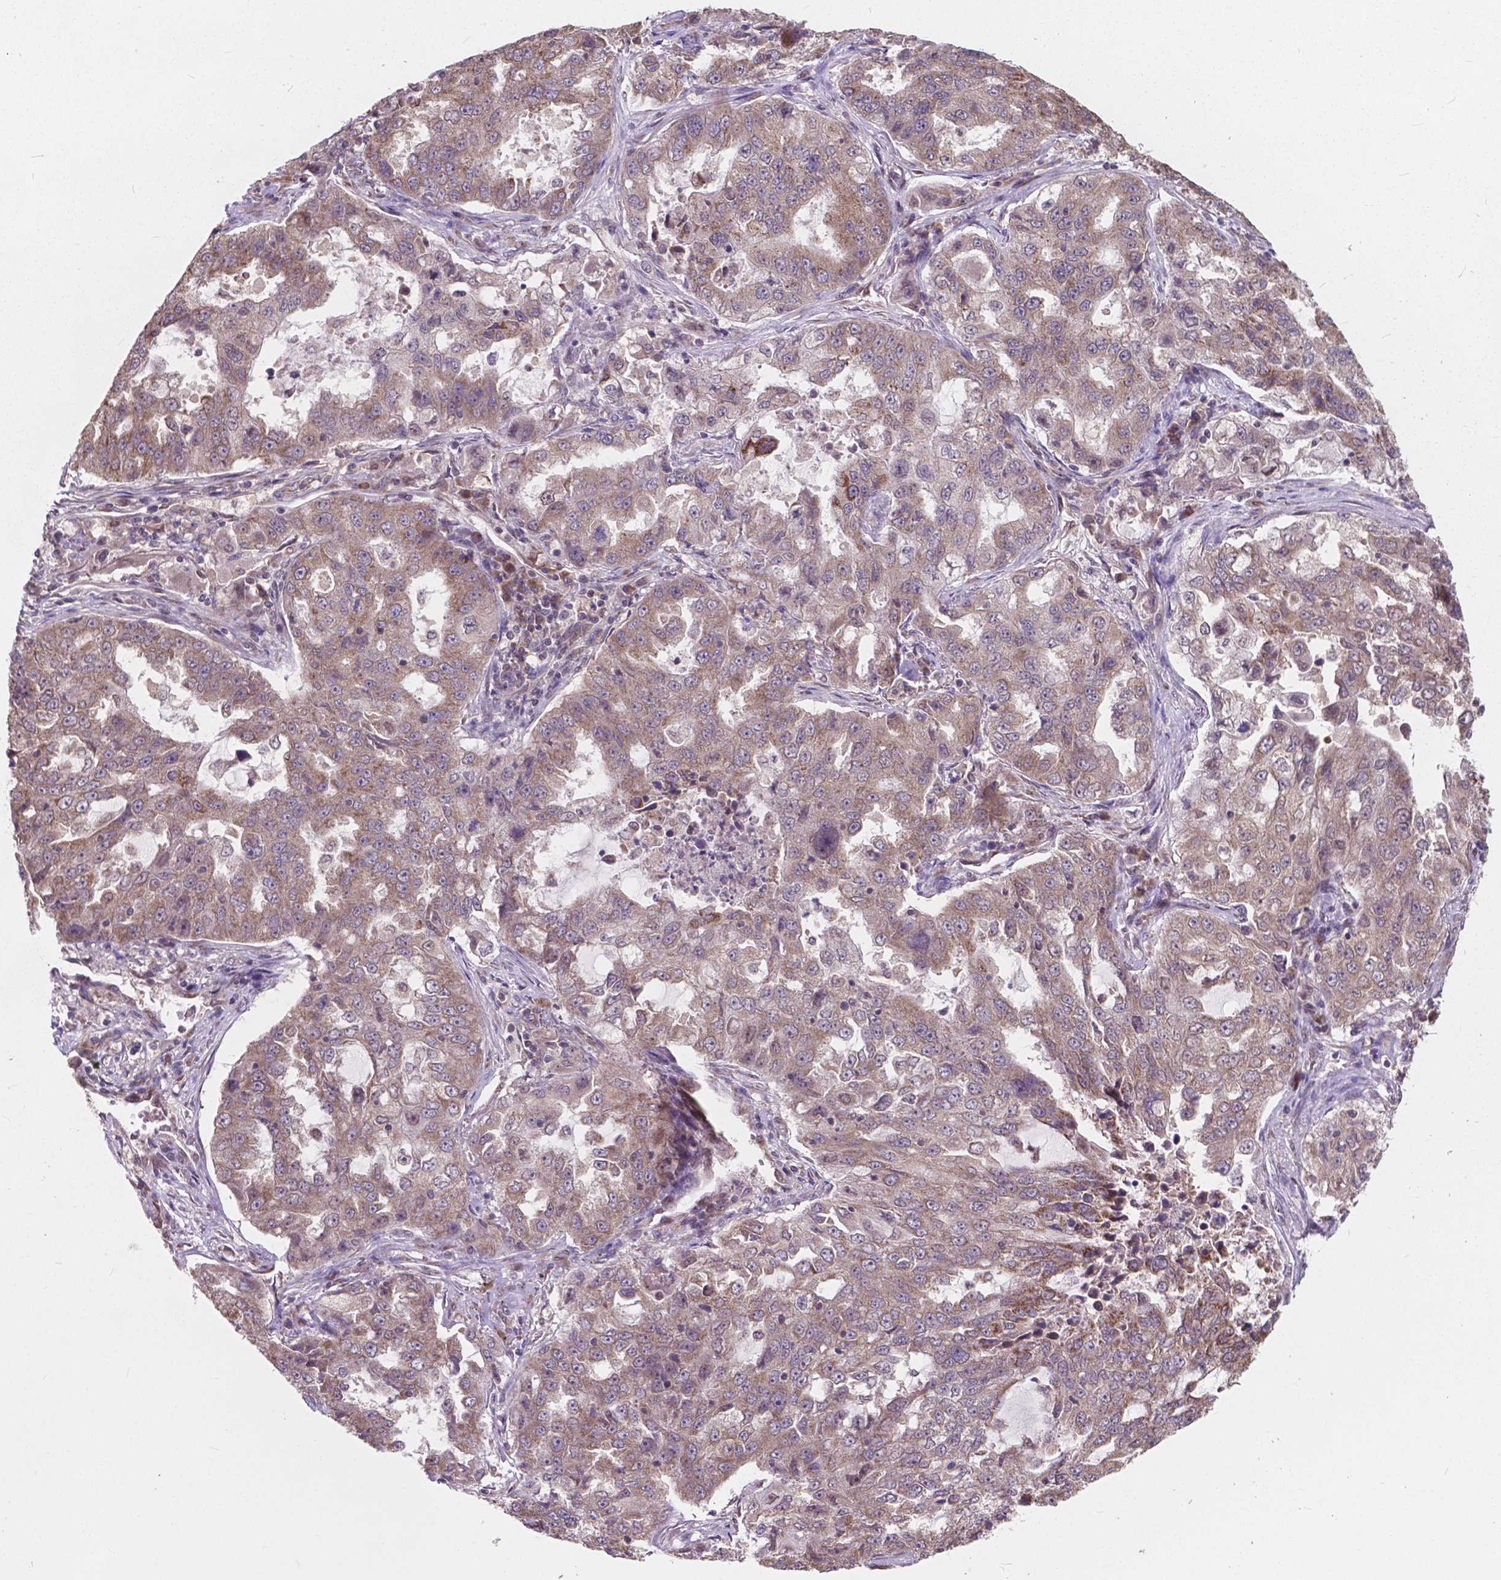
{"staining": {"intensity": "weak", "quantity": ">75%", "location": "cytoplasmic/membranous"}, "tissue": "lung cancer", "cell_type": "Tumor cells", "image_type": "cancer", "snomed": [{"axis": "morphology", "description": "Adenocarcinoma, NOS"}, {"axis": "topography", "description": "Lung"}], "caption": "A high-resolution histopathology image shows immunohistochemistry (IHC) staining of lung cancer (adenocarcinoma), which demonstrates weak cytoplasmic/membranous staining in about >75% of tumor cells. The staining was performed using DAB (3,3'-diaminobenzidine) to visualize the protein expression in brown, while the nuclei were stained in blue with hematoxylin (Magnification: 20x).", "gene": "MRPL33", "patient": {"sex": "female", "age": 61}}